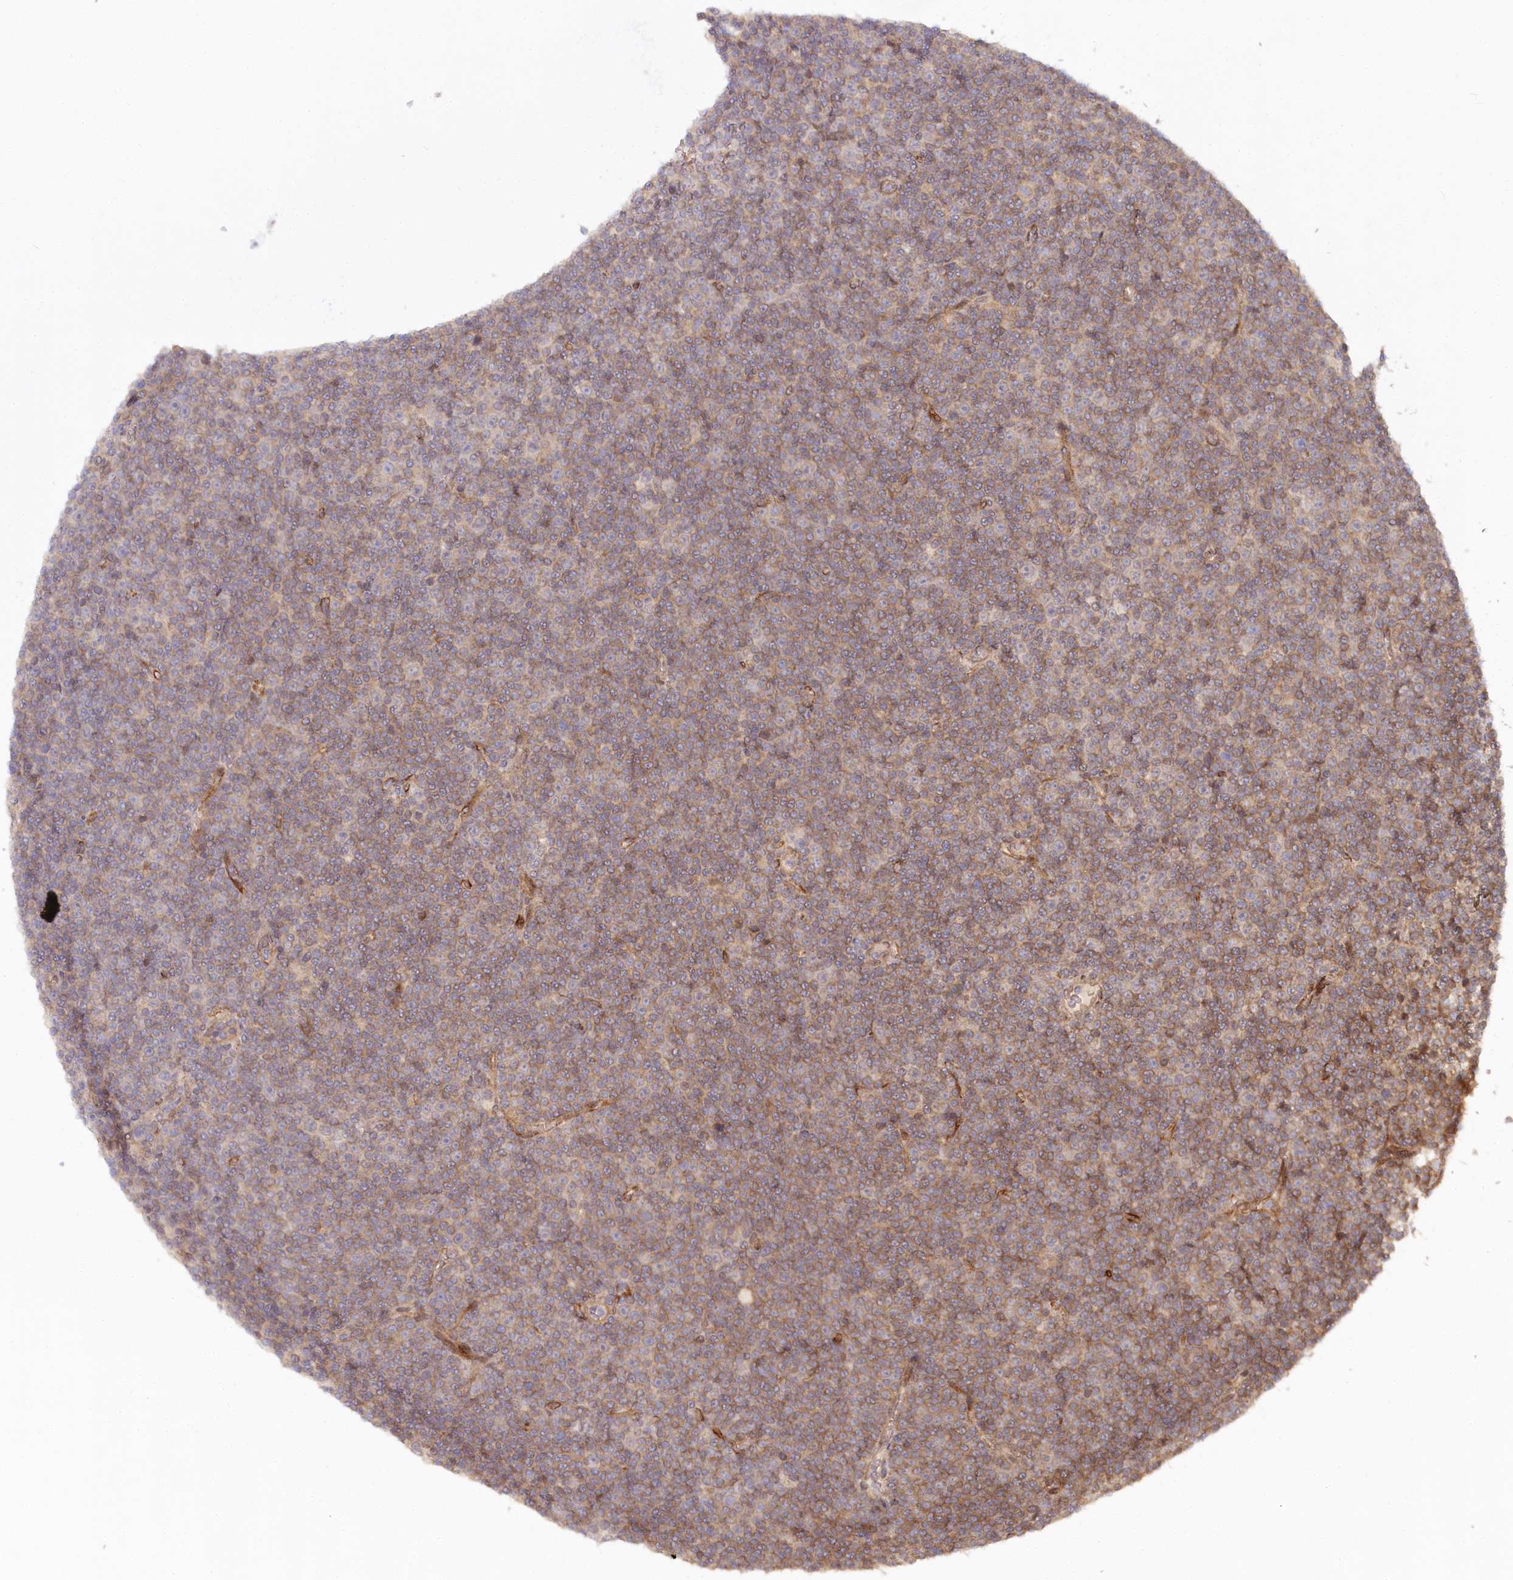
{"staining": {"intensity": "moderate", "quantity": "<25%", "location": "cytoplasmic/membranous"}, "tissue": "lymphoma", "cell_type": "Tumor cells", "image_type": "cancer", "snomed": [{"axis": "morphology", "description": "Malignant lymphoma, non-Hodgkin's type, Low grade"}, {"axis": "topography", "description": "Lymph node"}], "caption": "Protein expression analysis of malignant lymphoma, non-Hodgkin's type (low-grade) displays moderate cytoplasmic/membranous expression in approximately <25% of tumor cells.", "gene": "CEP70", "patient": {"sex": "female", "age": 67}}